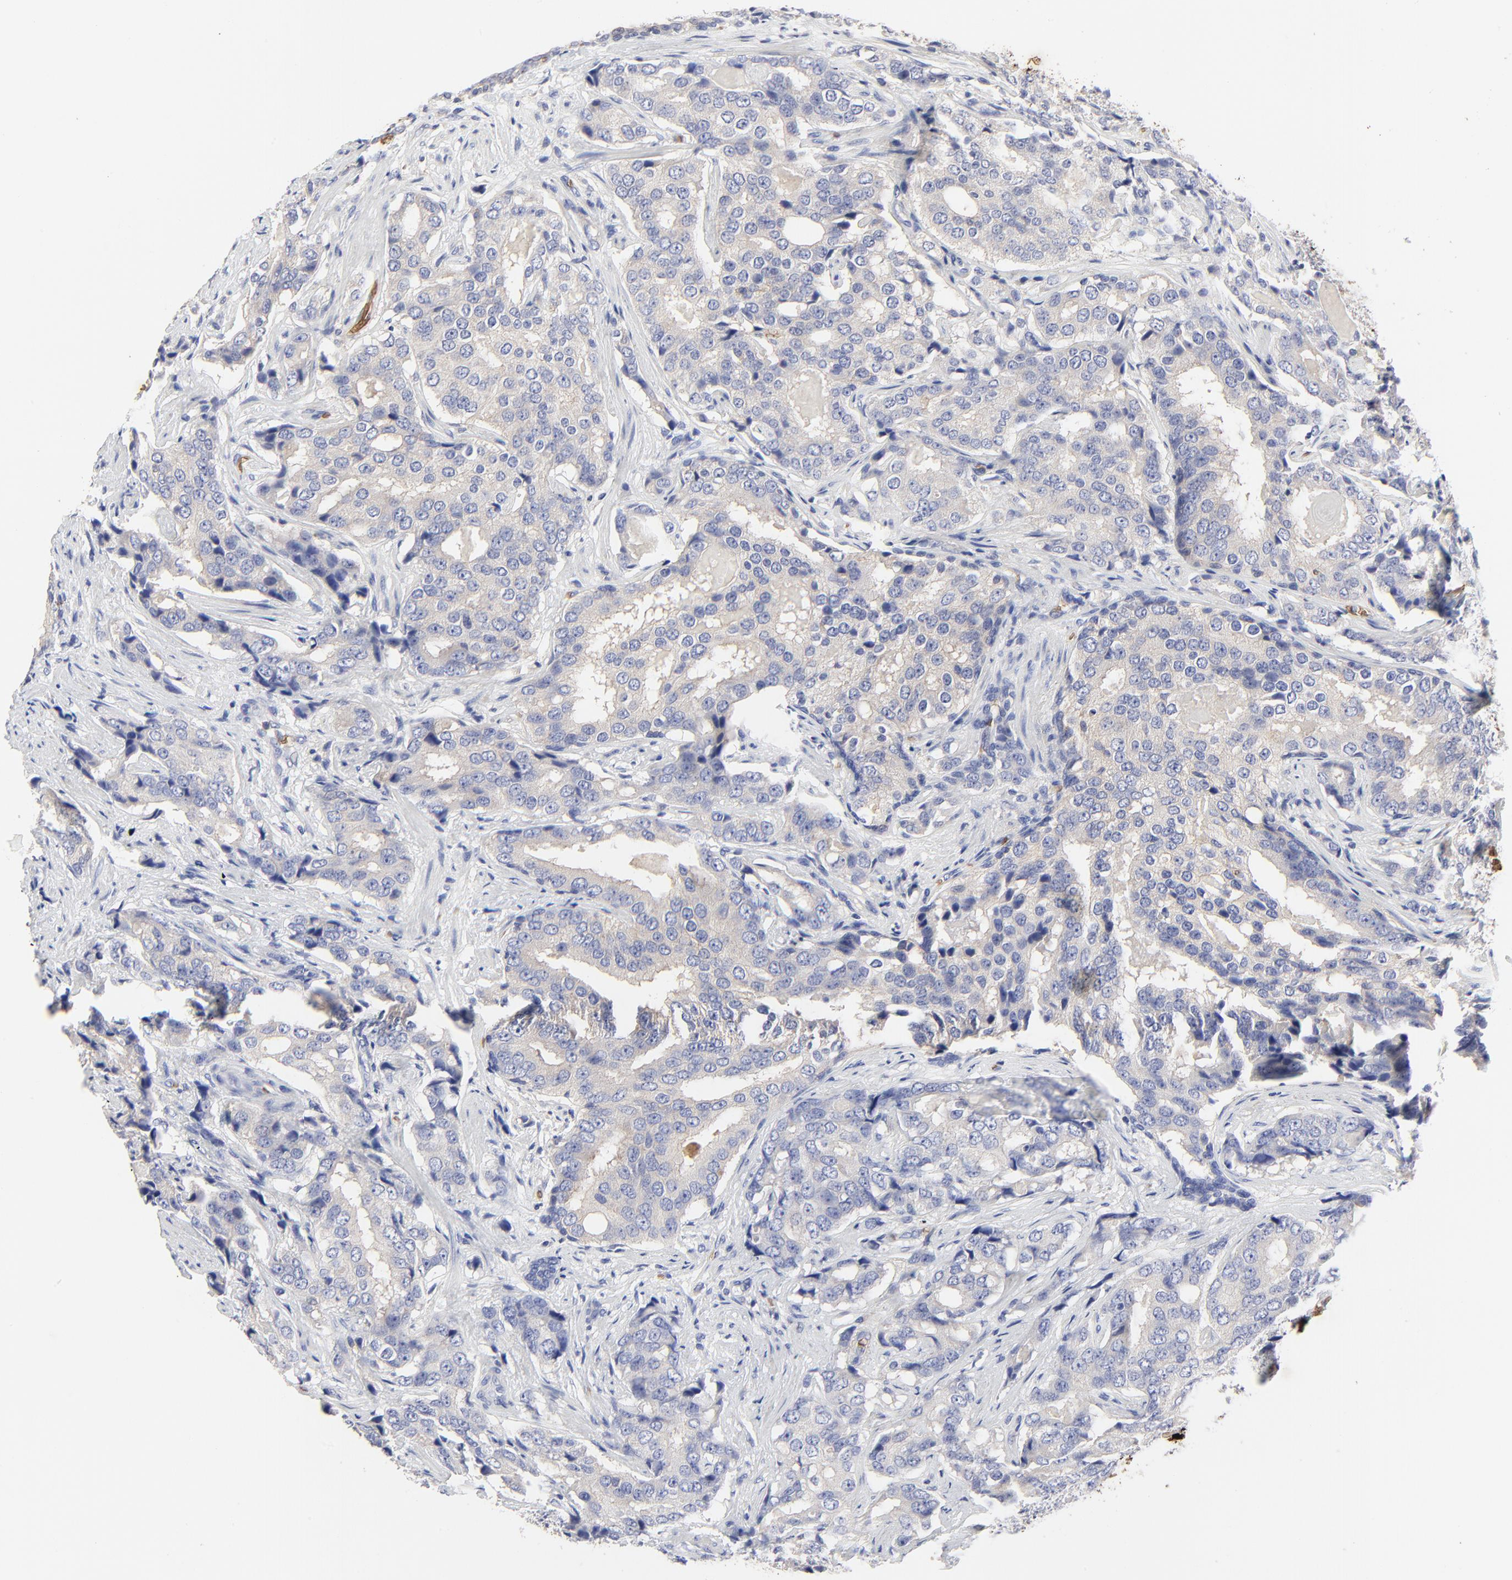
{"staining": {"intensity": "weak", "quantity": ">75%", "location": "cytoplasmic/membranous"}, "tissue": "prostate cancer", "cell_type": "Tumor cells", "image_type": "cancer", "snomed": [{"axis": "morphology", "description": "Adenocarcinoma, High grade"}, {"axis": "topography", "description": "Prostate"}], "caption": "A brown stain highlights weak cytoplasmic/membranous staining of a protein in human high-grade adenocarcinoma (prostate) tumor cells. The staining was performed using DAB (3,3'-diaminobenzidine), with brown indicating positive protein expression. Nuclei are stained blue with hematoxylin.", "gene": "PAG1", "patient": {"sex": "male", "age": 58}}